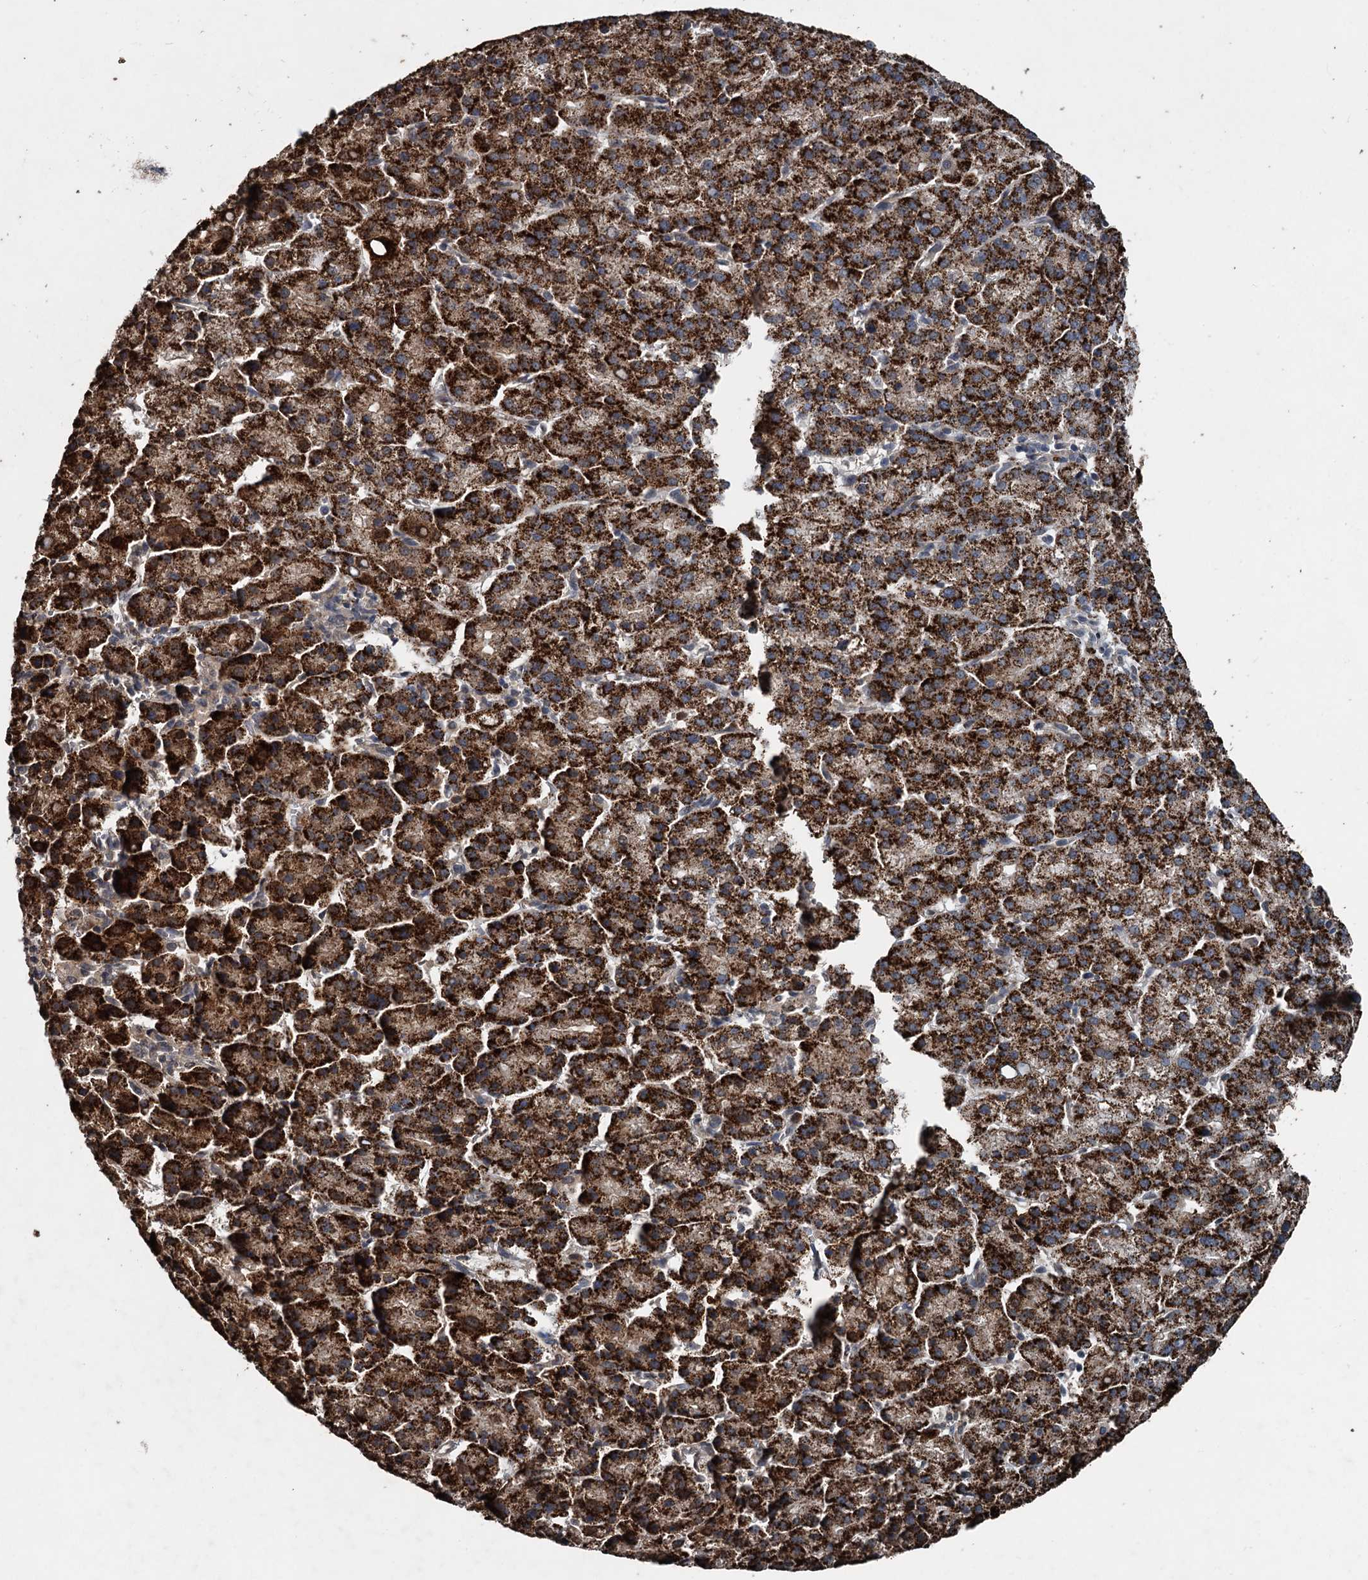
{"staining": {"intensity": "strong", "quantity": ">75%", "location": "cytoplasmic/membranous"}, "tissue": "liver cancer", "cell_type": "Tumor cells", "image_type": "cancer", "snomed": [{"axis": "morphology", "description": "Carcinoma, Hepatocellular, NOS"}, {"axis": "topography", "description": "Liver"}], "caption": "Protein staining shows strong cytoplasmic/membranous expression in approximately >75% of tumor cells in liver hepatocellular carcinoma. Nuclei are stained in blue.", "gene": "N4BP2L2", "patient": {"sex": "female", "age": 58}}